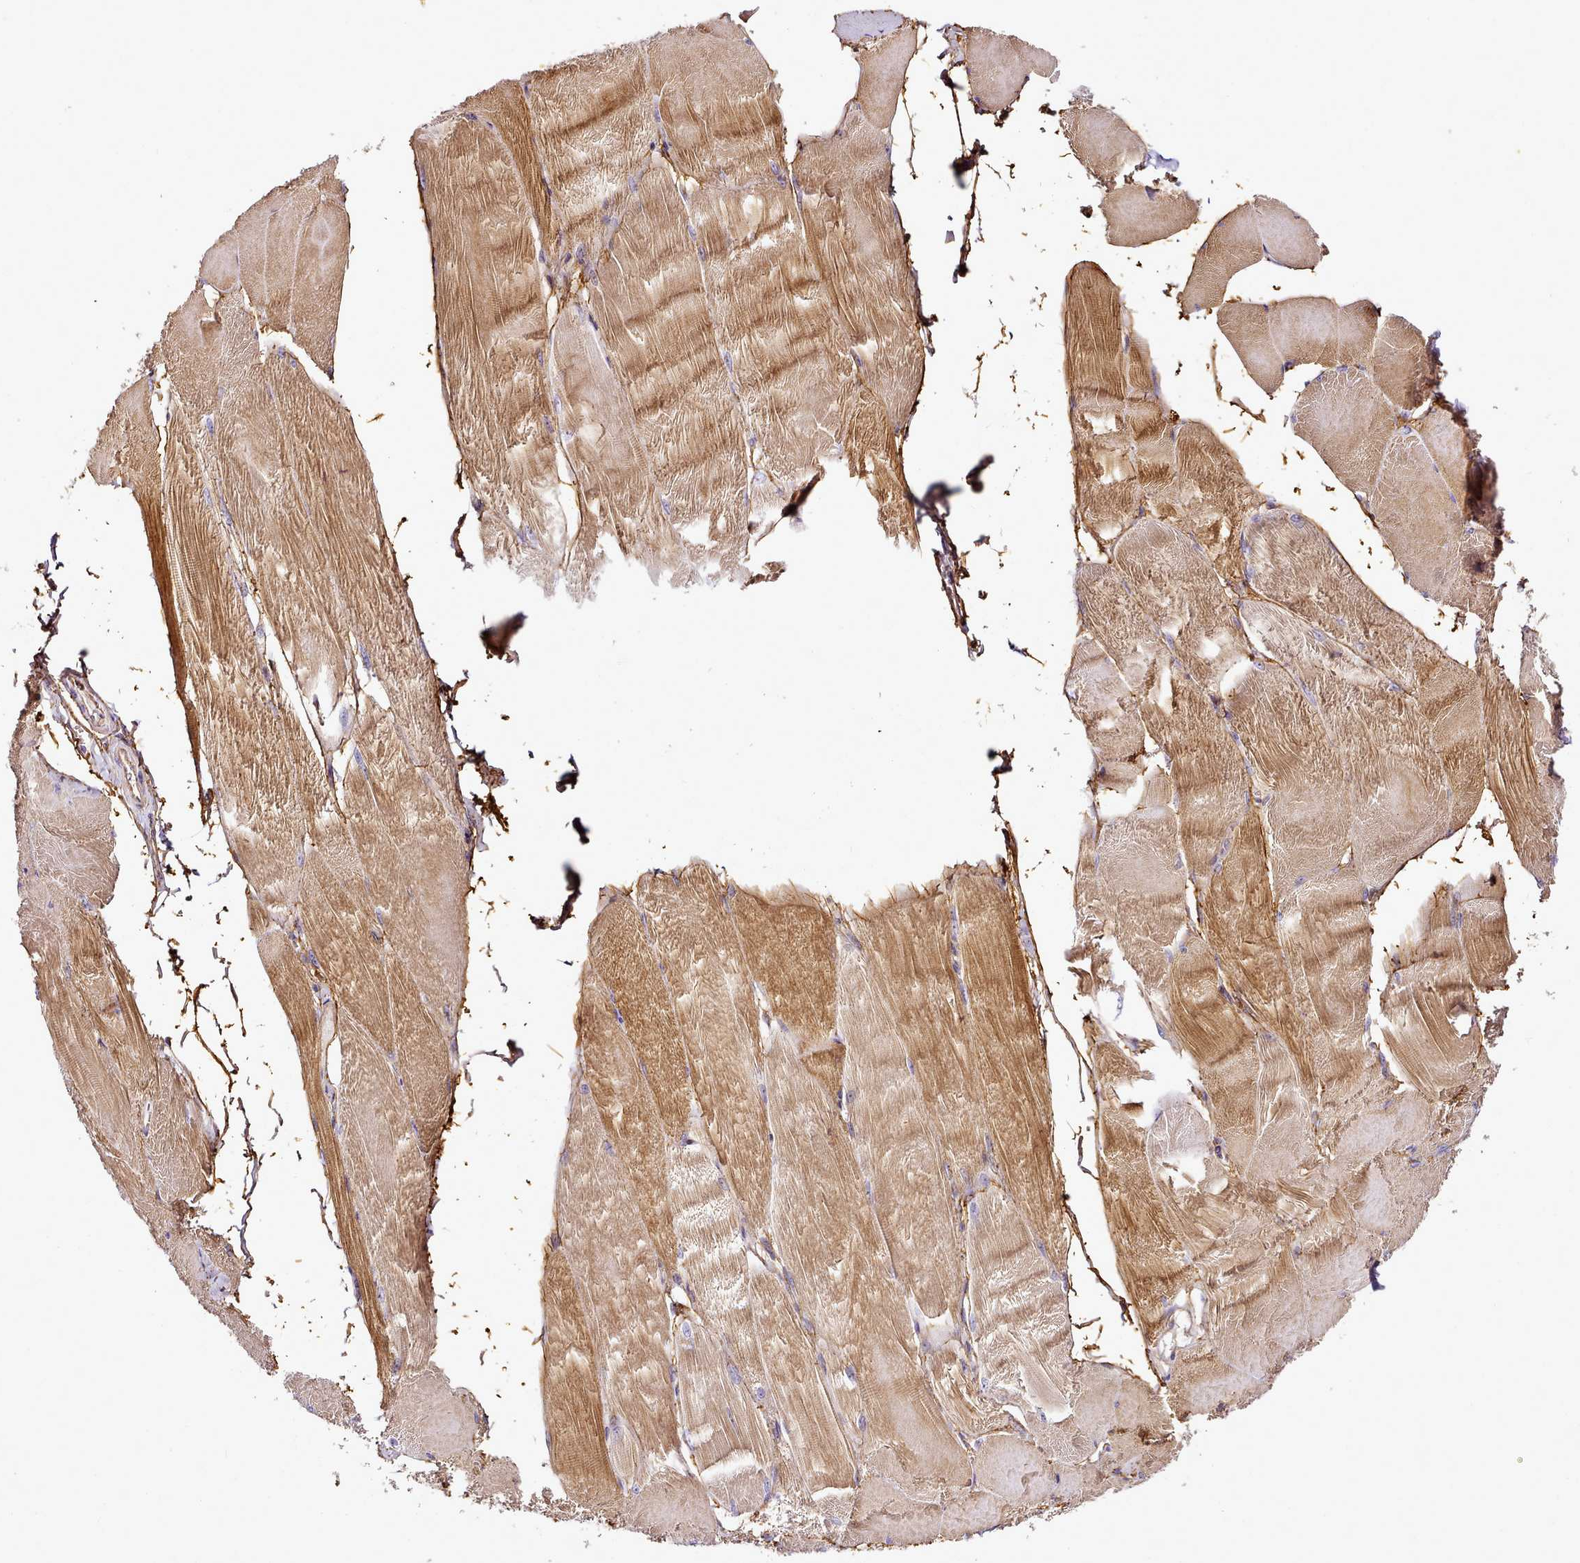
{"staining": {"intensity": "moderate", "quantity": ">75%", "location": "cytoplasmic/membranous"}, "tissue": "skeletal muscle", "cell_type": "Myocytes", "image_type": "normal", "snomed": [{"axis": "morphology", "description": "Normal tissue, NOS"}, {"axis": "morphology", "description": "Basal cell carcinoma"}, {"axis": "topography", "description": "Skeletal muscle"}], "caption": "The photomicrograph shows immunohistochemical staining of benign skeletal muscle. There is moderate cytoplasmic/membranous positivity is seen in approximately >75% of myocytes.", "gene": "NBPF10", "patient": {"sex": "female", "age": 64}}